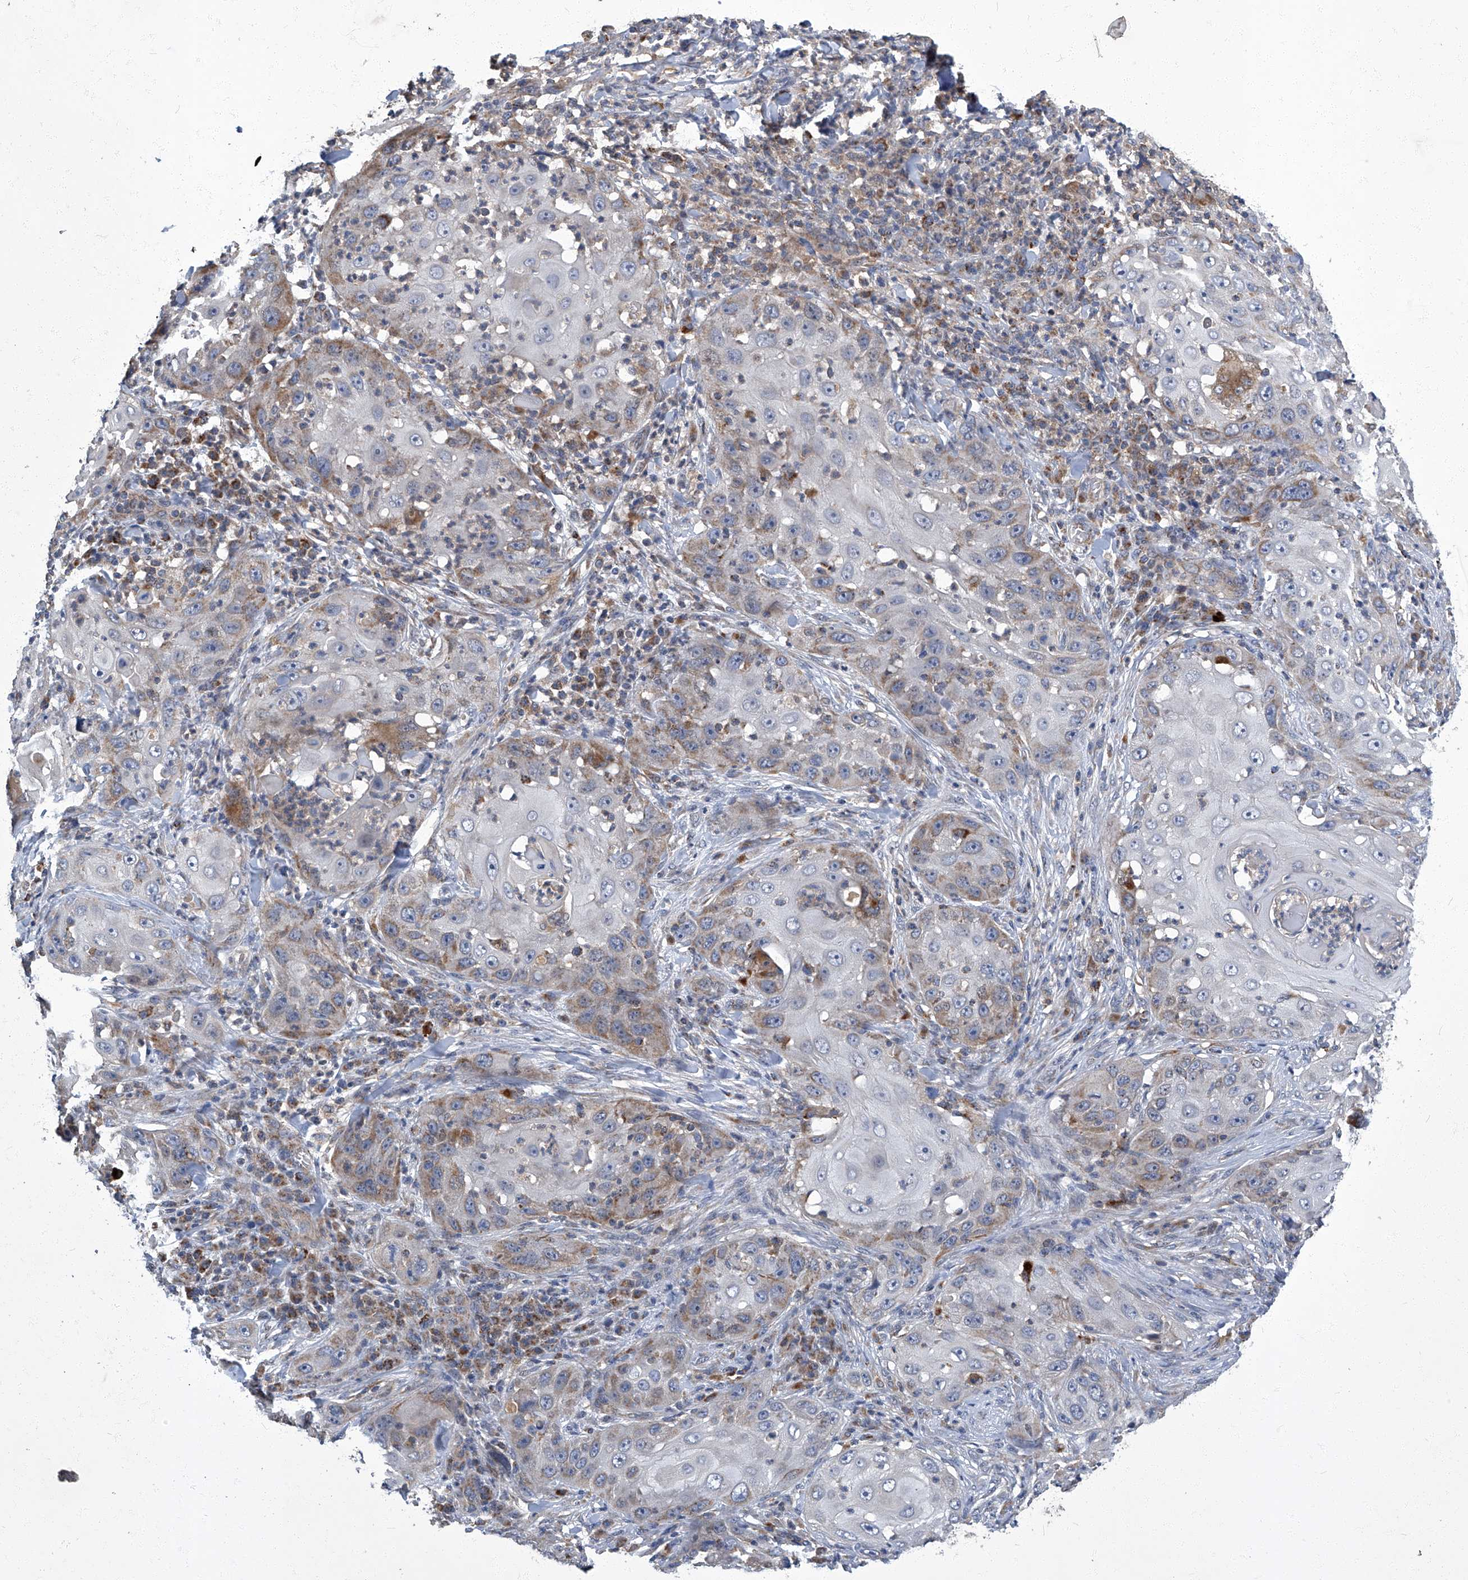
{"staining": {"intensity": "weak", "quantity": "<25%", "location": "cytoplasmic/membranous"}, "tissue": "skin cancer", "cell_type": "Tumor cells", "image_type": "cancer", "snomed": [{"axis": "morphology", "description": "Squamous cell carcinoma, NOS"}, {"axis": "topography", "description": "Skin"}], "caption": "Tumor cells are negative for protein expression in human squamous cell carcinoma (skin).", "gene": "TNFRSF13B", "patient": {"sex": "female", "age": 44}}